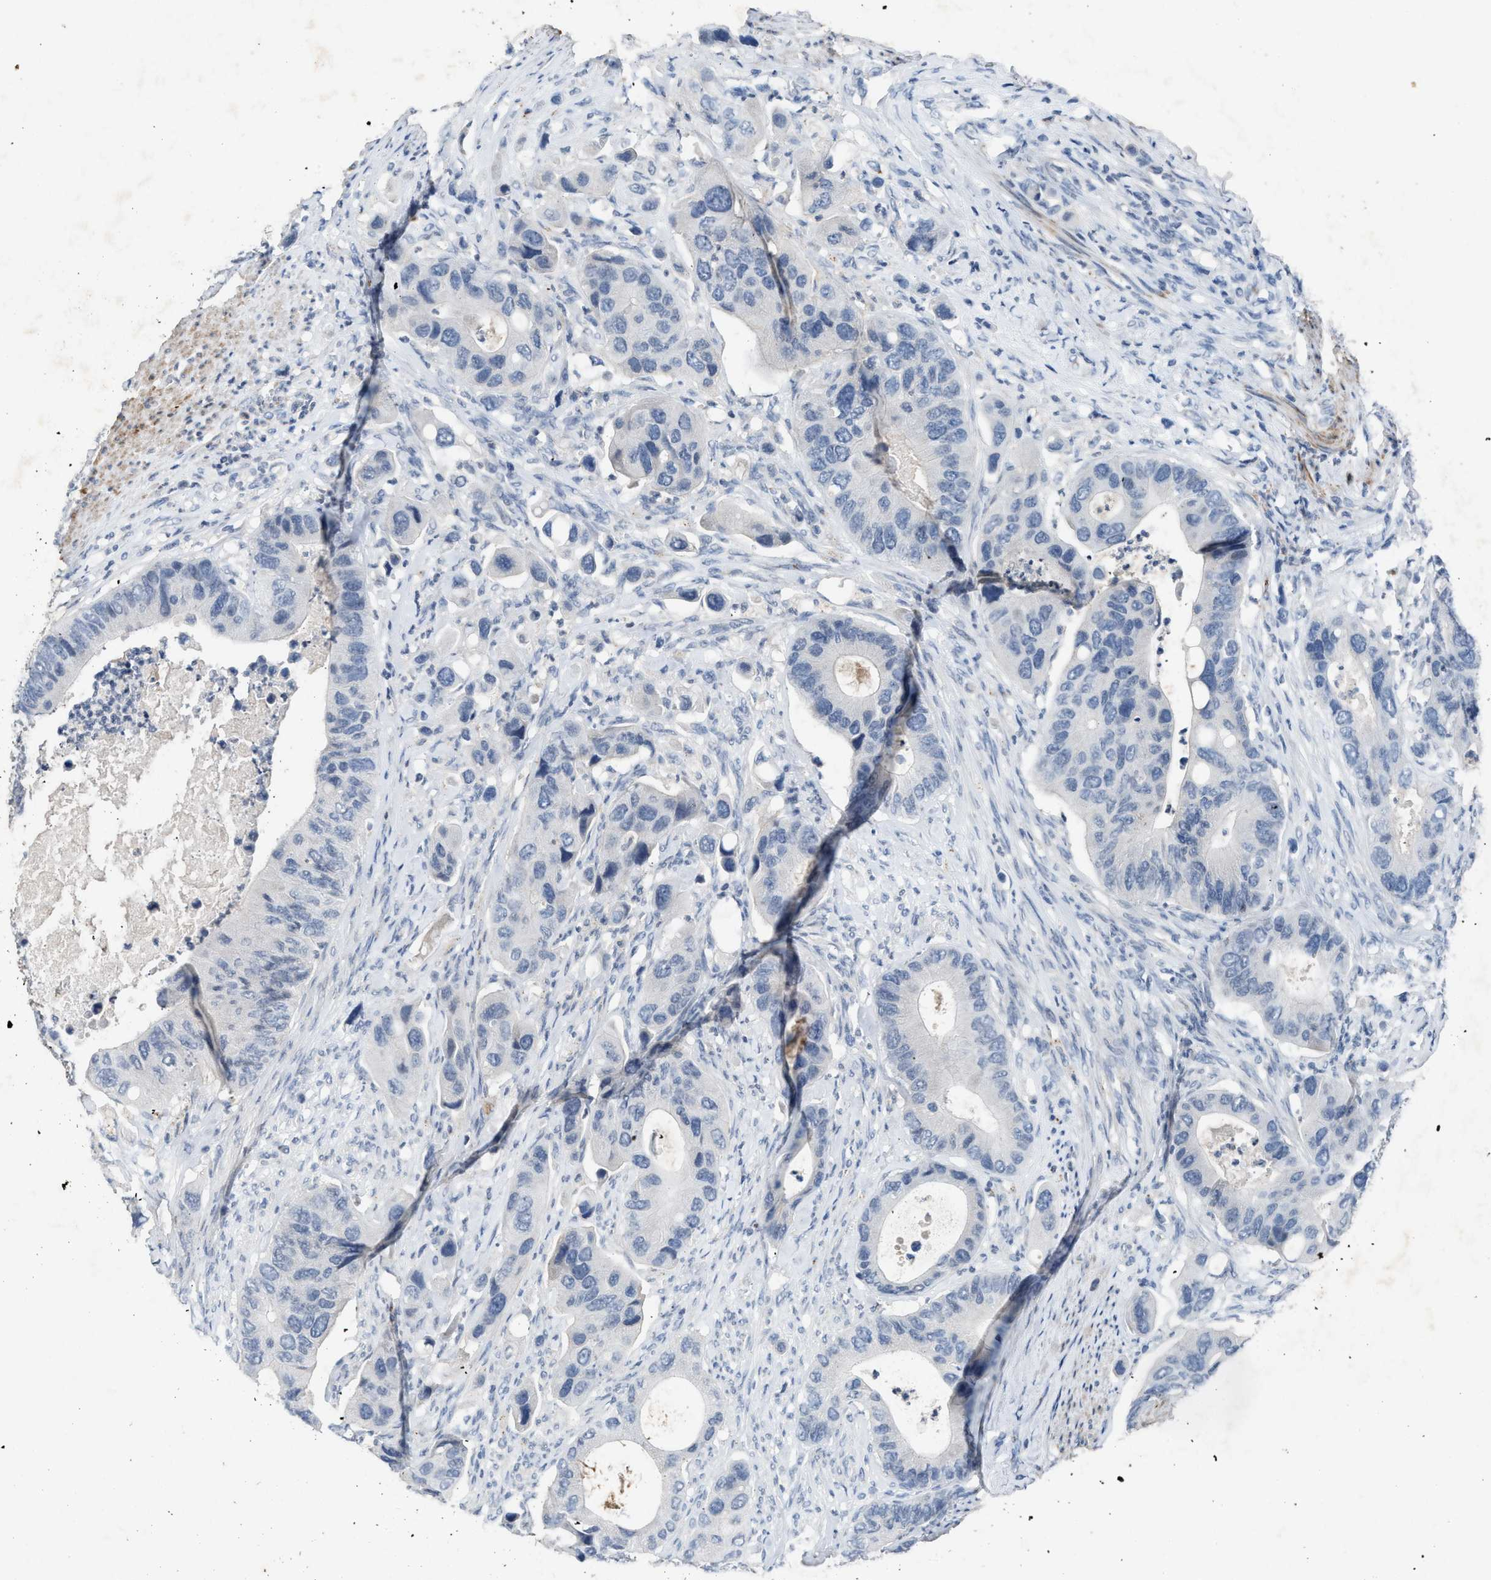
{"staining": {"intensity": "negative", "quantity": "none", "location": "none"}, "tissue": "colorectal cancer", "cell_type": "Tumor cells", "image_type": "cancer", "snomed": [{"axis": "morphology", "description": "Adenocarcinoma, NOS"}, {"axis": "topography", "description": "Rectum"}], "caption": "A photomicrograph of colorectal cancer (adenocarcinoma) stained for a protein demonstrates no brown staining in tumor cells. (Brightfield microscopy of DAB immunohistochemistry (IHC) at high magnification).", "gene": "SLC5A5", "patient": {"sex": "female", "age": 57}}